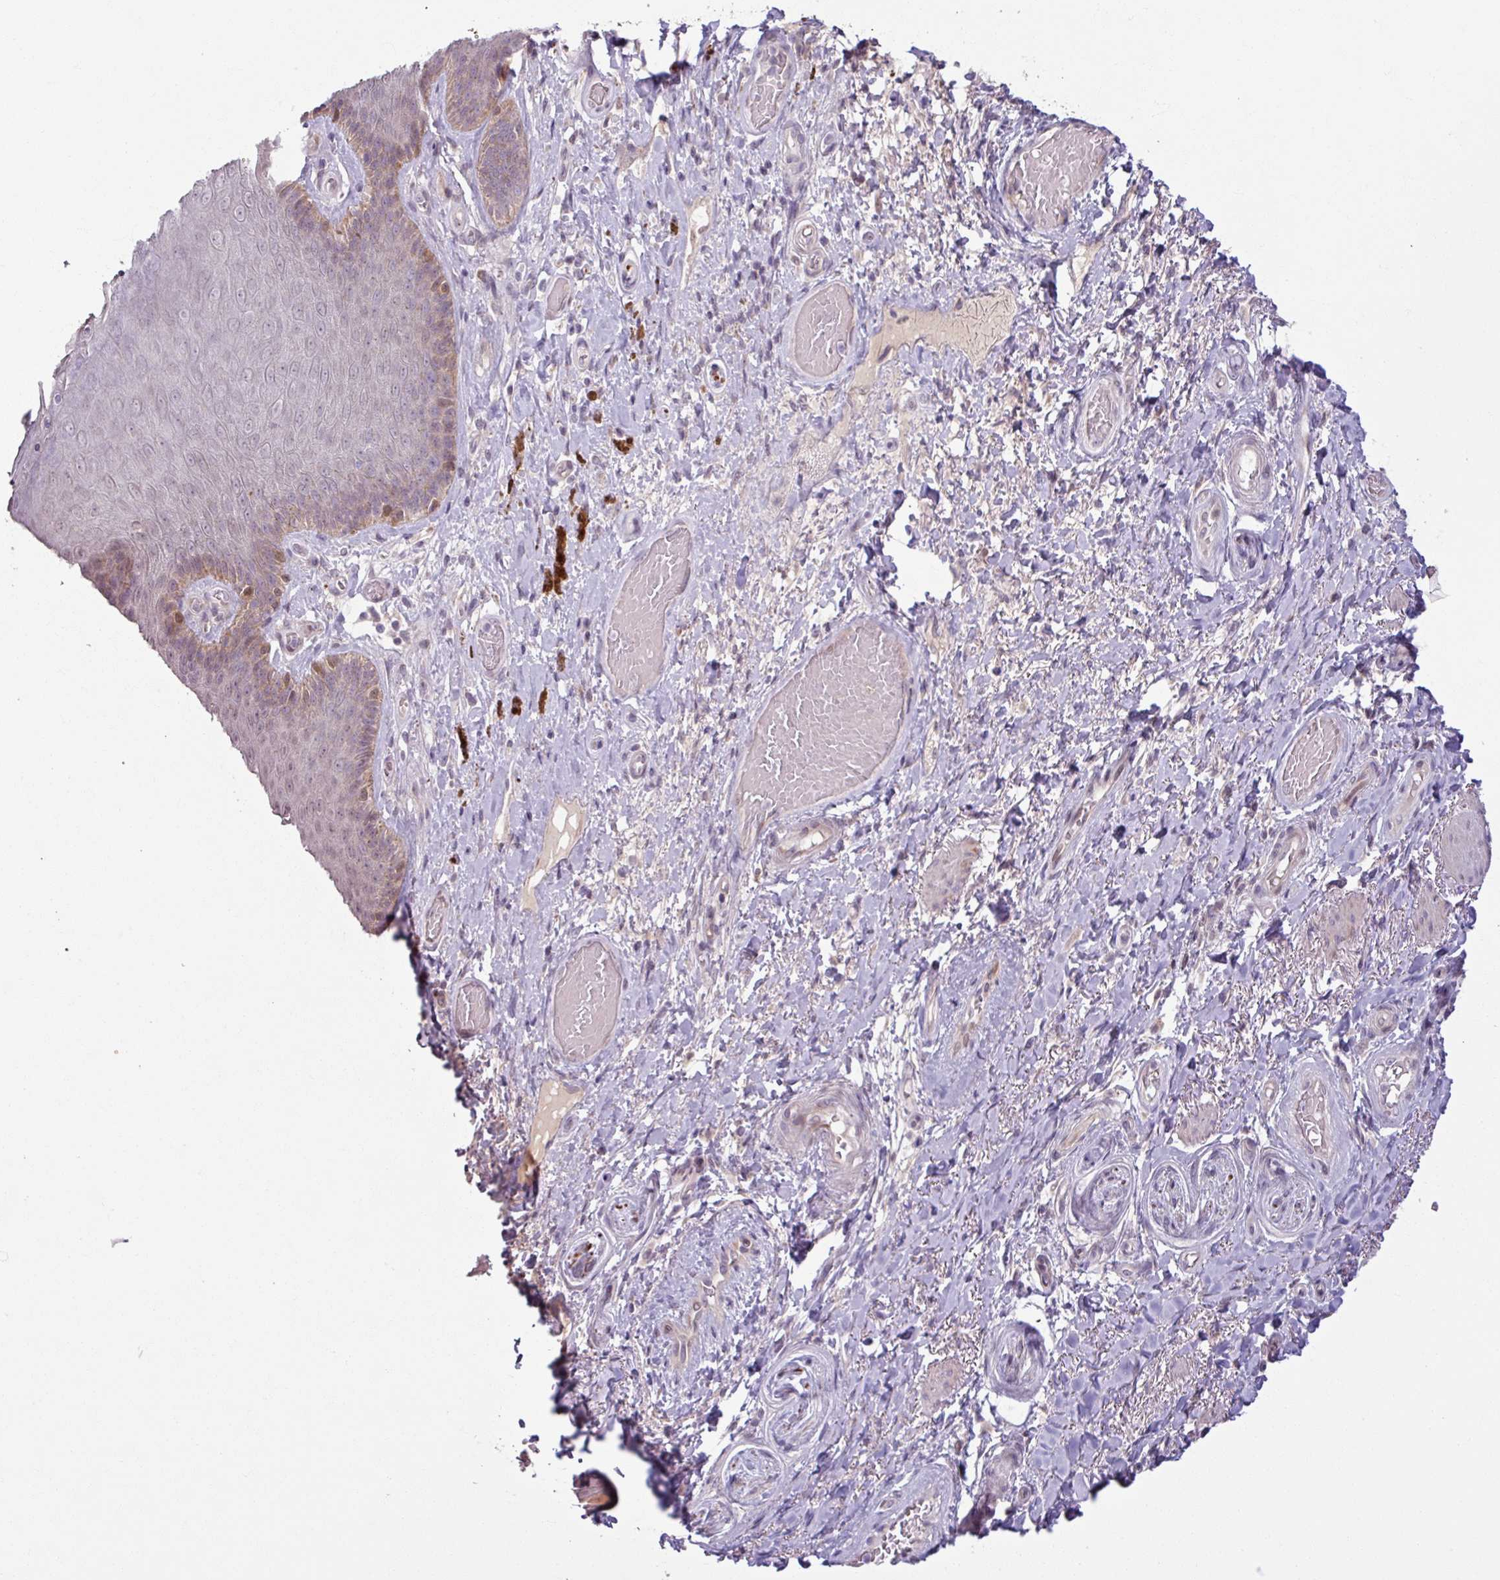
{"staining": {"intensity": "moderate", "quantity": "<25%", "location": "nuclear"}, "tissue": "skin", "cell_type": "Epidermal cells", "image_type": "normal", "snomed": [{"axis": "morphology", "description": "Normal tissue, NOS"}, {"axis": "topography", "description": "Anal"}, {"axis": "topography", "description": "Peripheral nerve tissue"}], "caption": "Protein analysis of normal skin reveals moderate nuclear positivity in about <25% of epidermal cells.", "gene": "OGFOD3", "patient": {"sex": "male", "age": 53}}